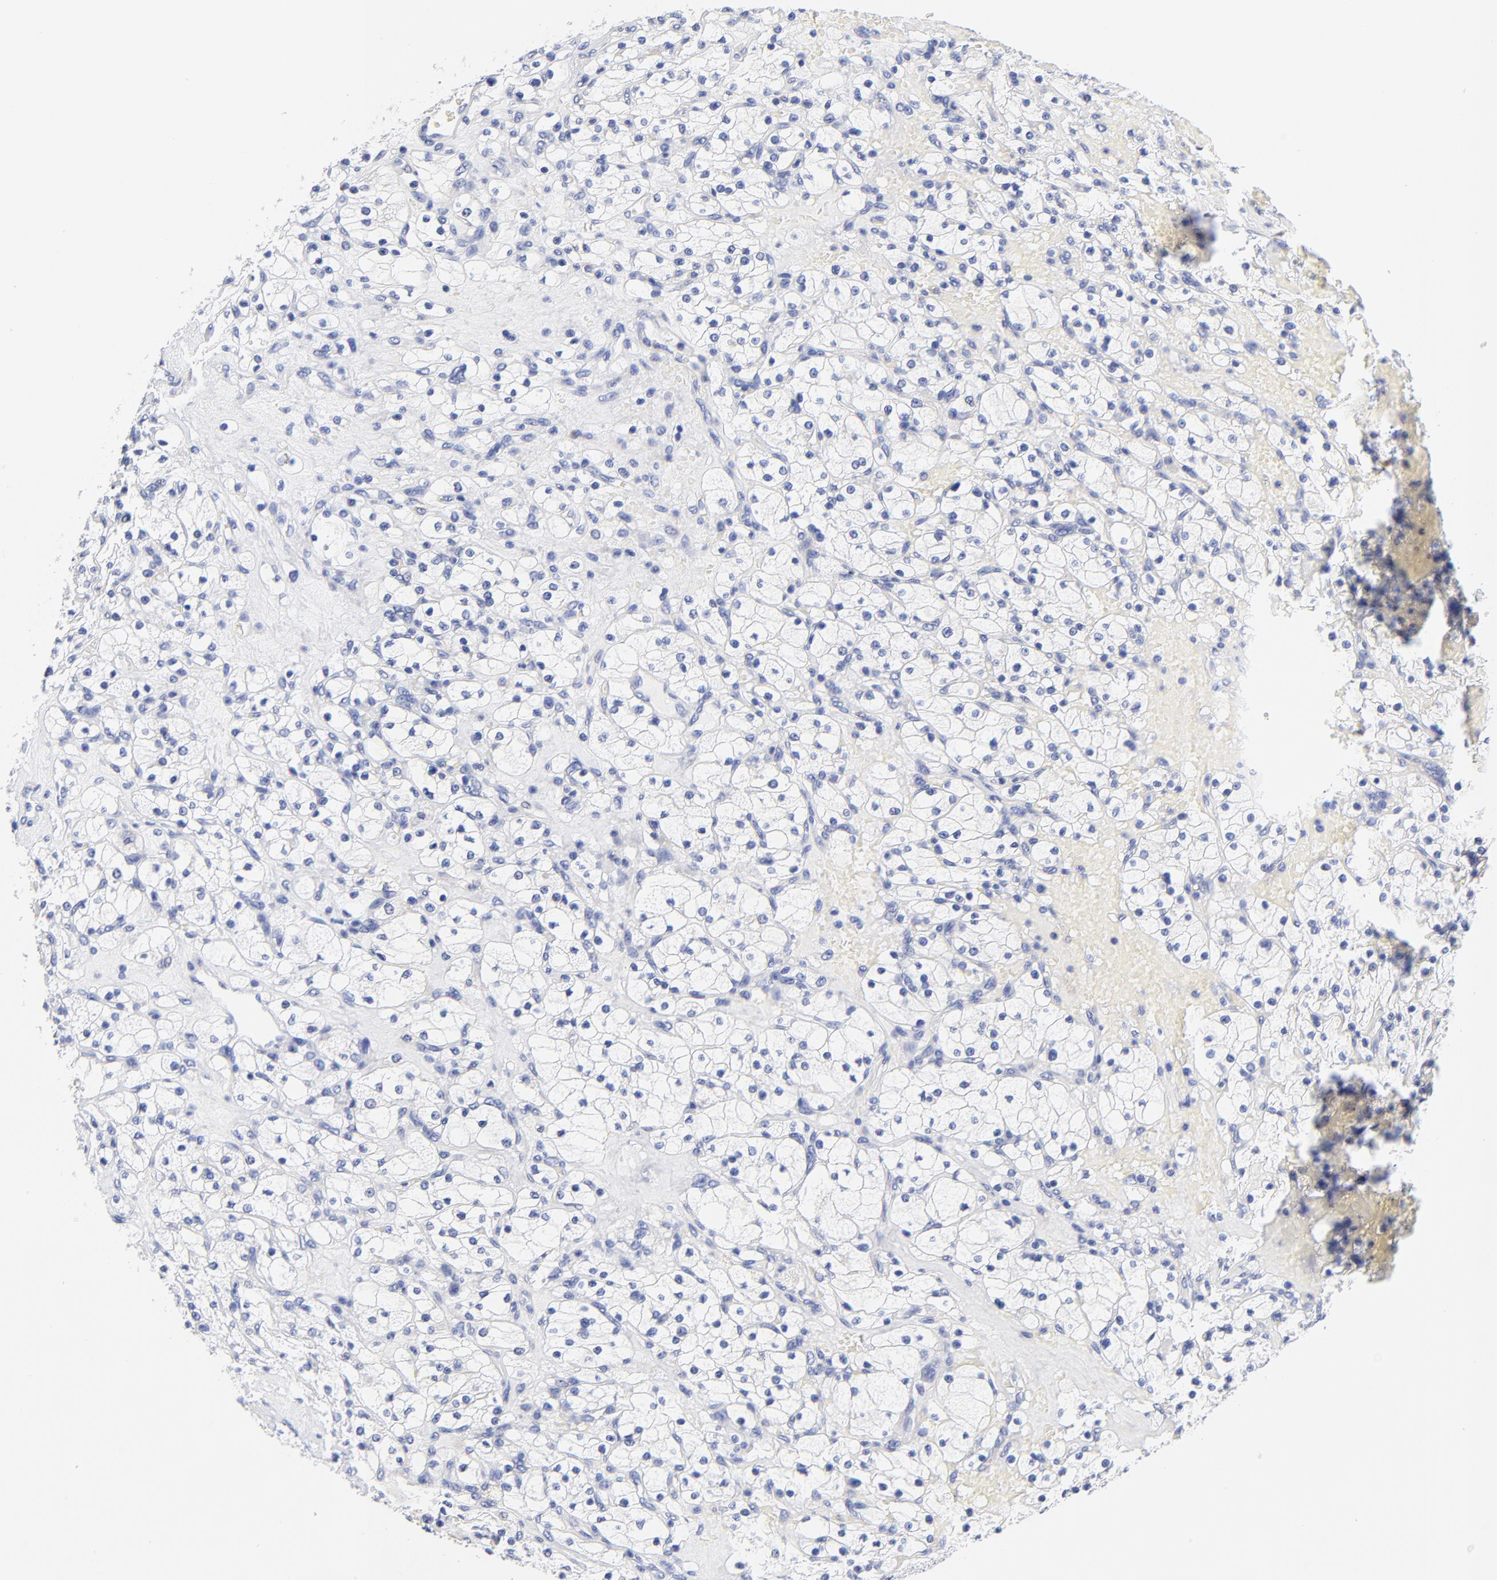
{"staining": {"intensity": "negative", "quantity": "none", "location": "none"}, "tissue": "renal cancer", "cell_type": "Tumor cells", "image_type": "cancer", "snomed": [{"axis": "morphology", "description": "Adenocarcinoma, NOS"}, {"axis": "topography", "description": "Kidney"}], "caption": "Tumor cells show no significant protein positivity in renal cancer.", "gene": "LAX1", "patient": {"sex": "female", "age": 83}}